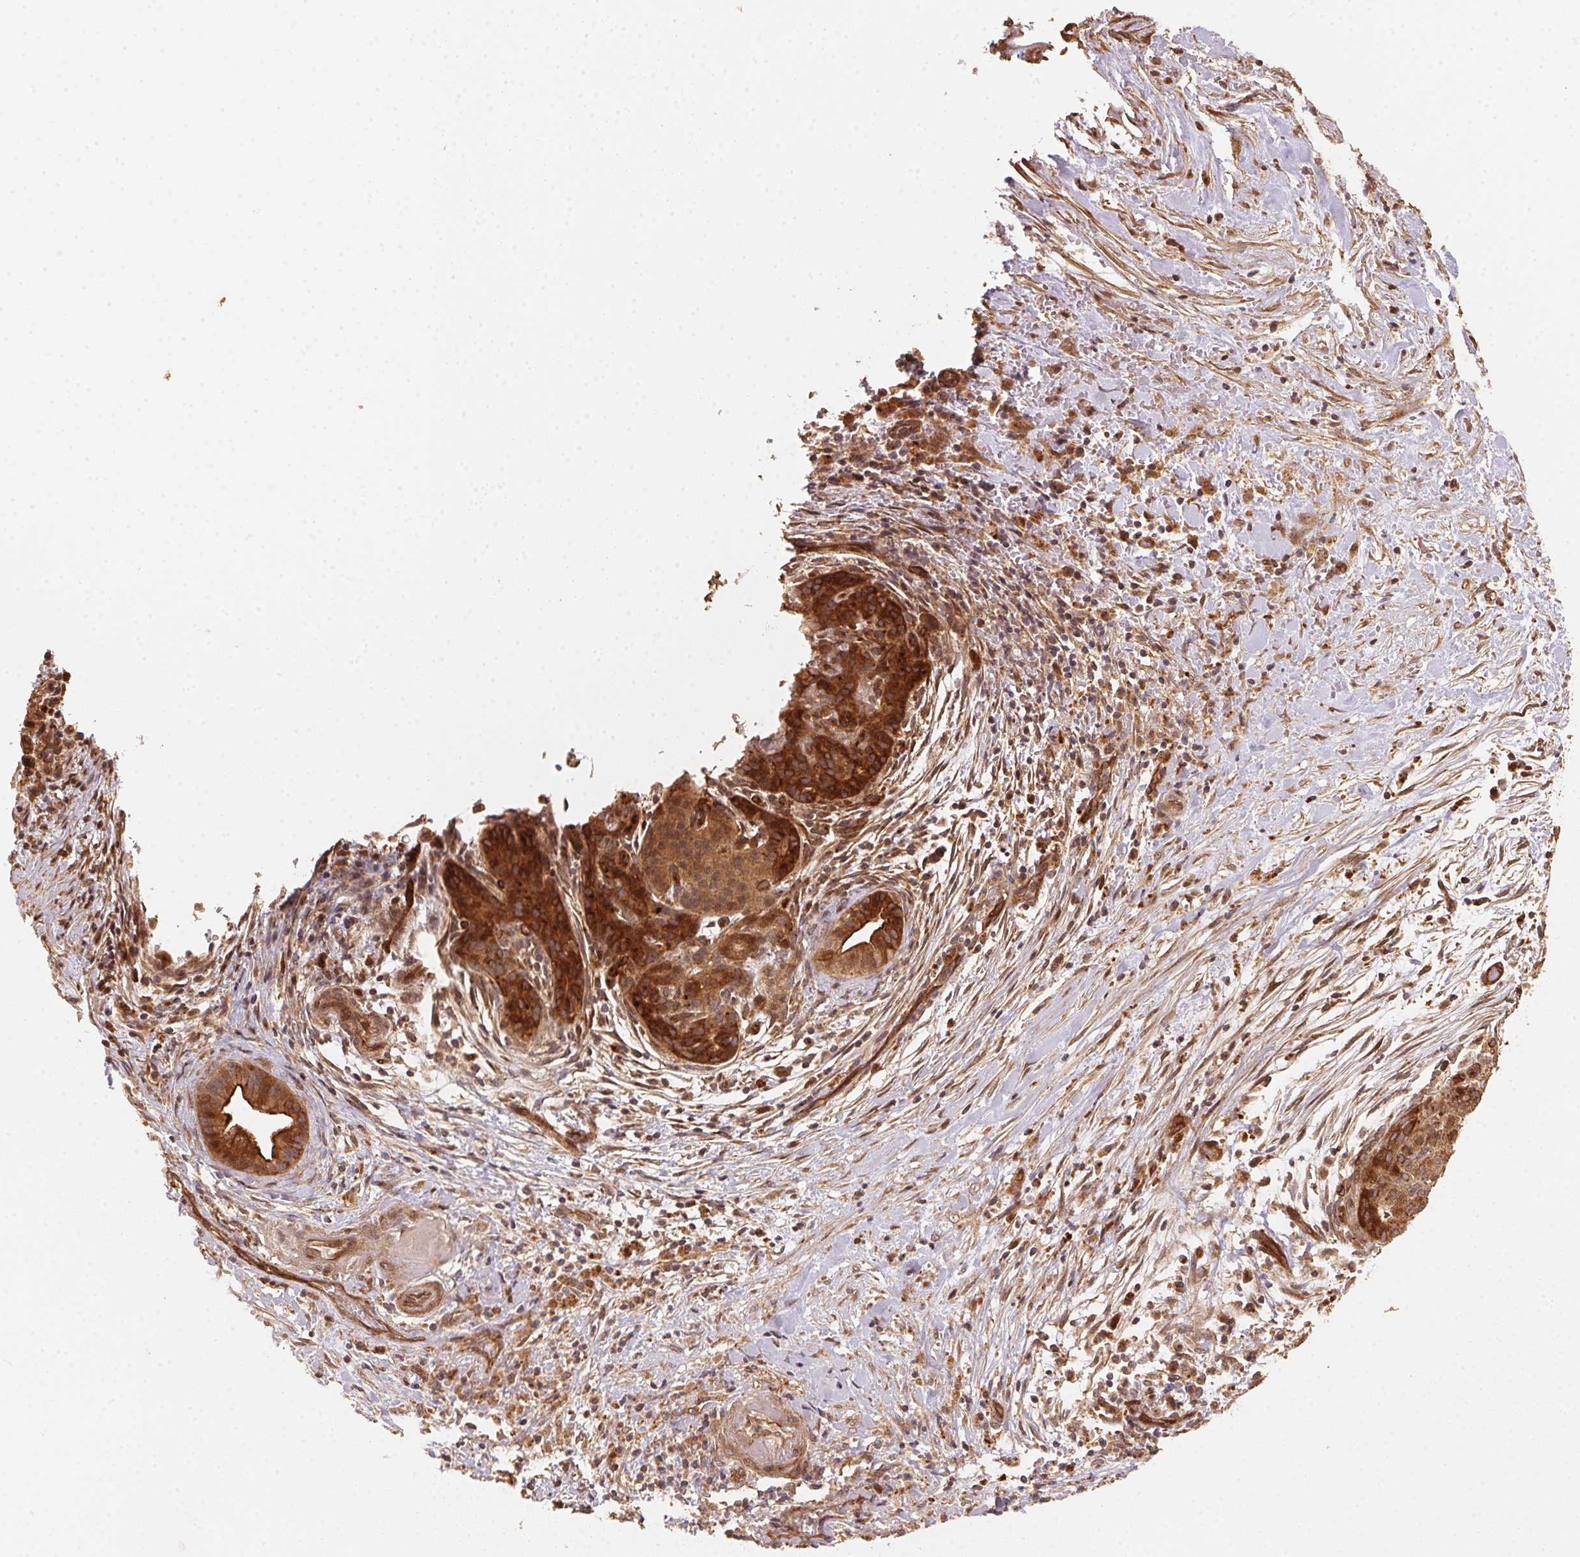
{"staining": {"intensity": "strong", "quantity": "25%-75%", "location": "cytoplasmic/membranous"}, "tissue": "pancreatic cancer", "cell_type": "Tumor cells", "image_type": "cancer", "snomed": [{"axis": "morphology", "description": "Adenocarcinoma, NOS"}, {"axis": "topography", "description": "Pancreas"}], "caption": "Approximately 25%-75% of tumor cells in human pancreatic adenocarcinoma demonstrate strong cytoplasmic/membranous protein positivity as visualized by brown immunohistochemical staining.", "gene": "TMEM222", "patient": {"sex": "male", "age": 44}}